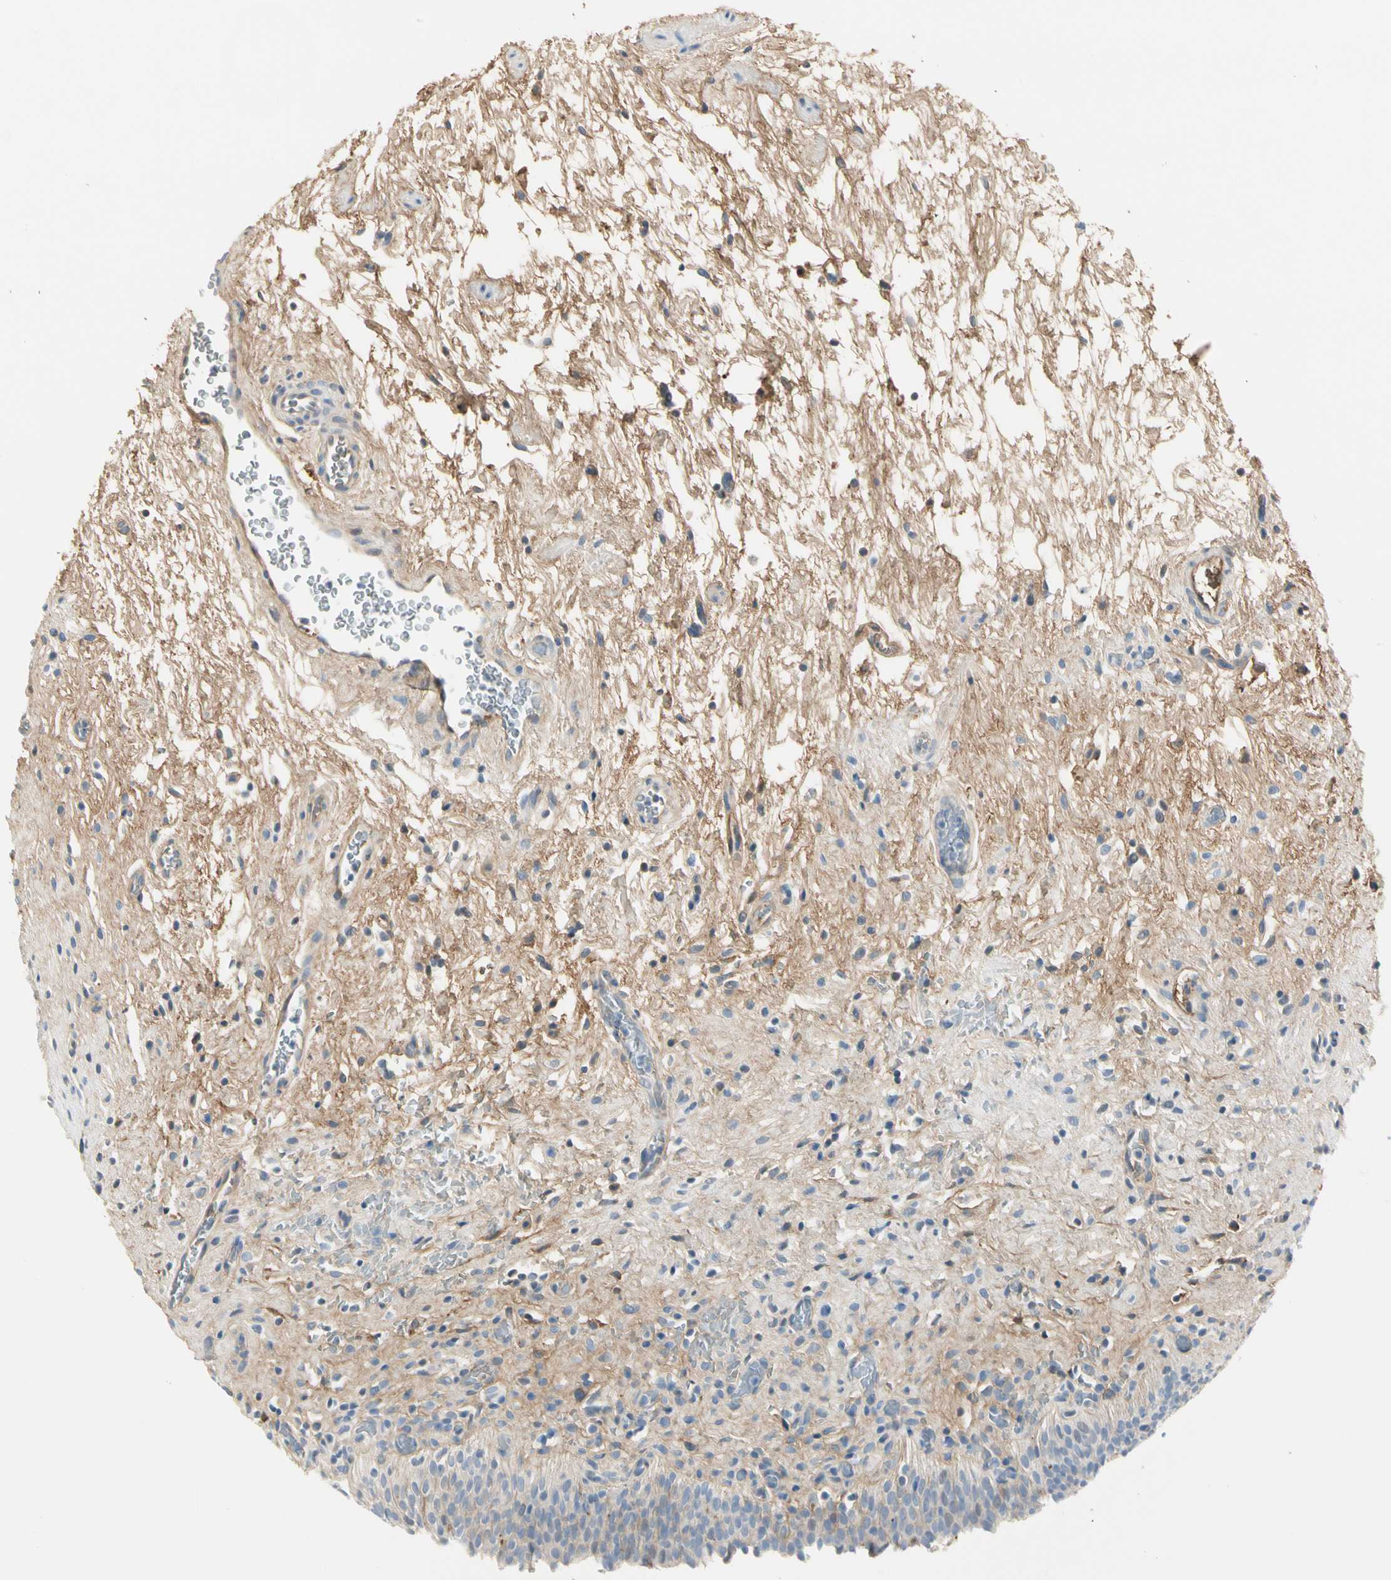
{"staining": {"intensity": "weak", "quantity": ">75%", "location": "cytoplasmic/membranous"}, "tissue": "urinary bladder", "cell_type": "Urothelial cells", "image_type": "normal", "snomed": [{"axis": "morphology", "description": "Normal tissue, NOS"}, {"axis": "topography", "description": "Urinary bladder"}], "caption": "DAB (3,3'-diaminobenzidine) immunohistochemical staining of normal urinary bladder reveals weak cytoplasmic/membranous protein staining in about >75% of urothelial cells. (DAB (3,3'-diaminobenzidine) IHC with brightfield microscopy, high magnification).", "gene": "LAMB3", "patient": {"sex": "male", "age": 51}}